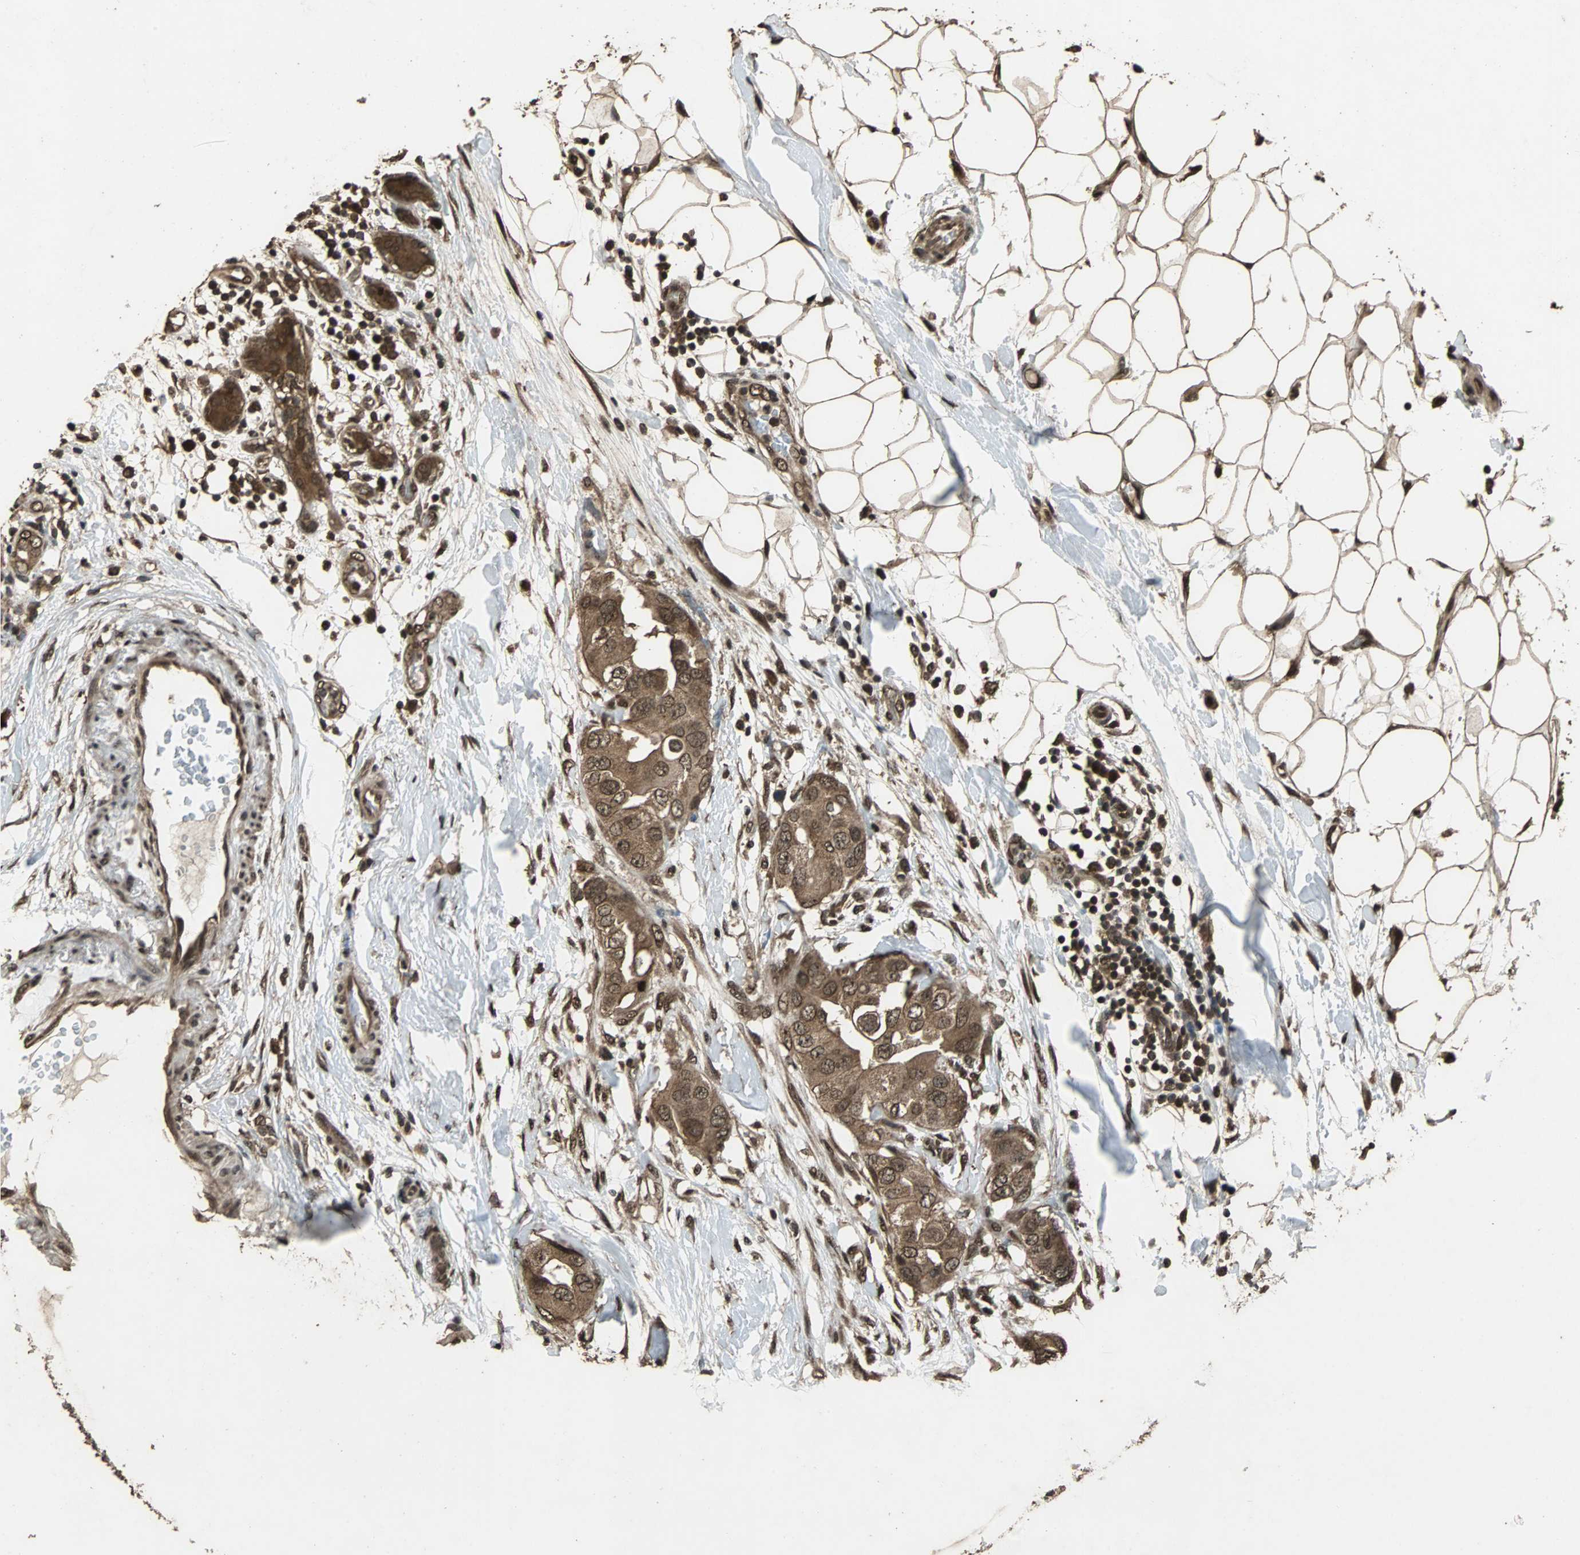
{"staining": {"intensity": "strong", "quantity": ">75%", "location": "cytoplasmic/membranous,nuclear"}, "tissue": "breast cancer", "cell_type": "Tumor cells", "image_type": "cancer", "snomed": [{"axis": "morphology", "description": "Duct carcinoma"}, {"axis": "topography", "description": "Breast"}], "caption": "Brown immunohistochemical staining in breast invasive ductal carcinoma demonstrates strong cytoplasmic/membranous and nuclear positivity in about >75% of tumor cells. Immunohistochemistry (ihc) stains the protein of interest in brown and the nuclei are stained blue.", "gene": "ZNF18", "patient": {"sex": "female", "age": 40}}